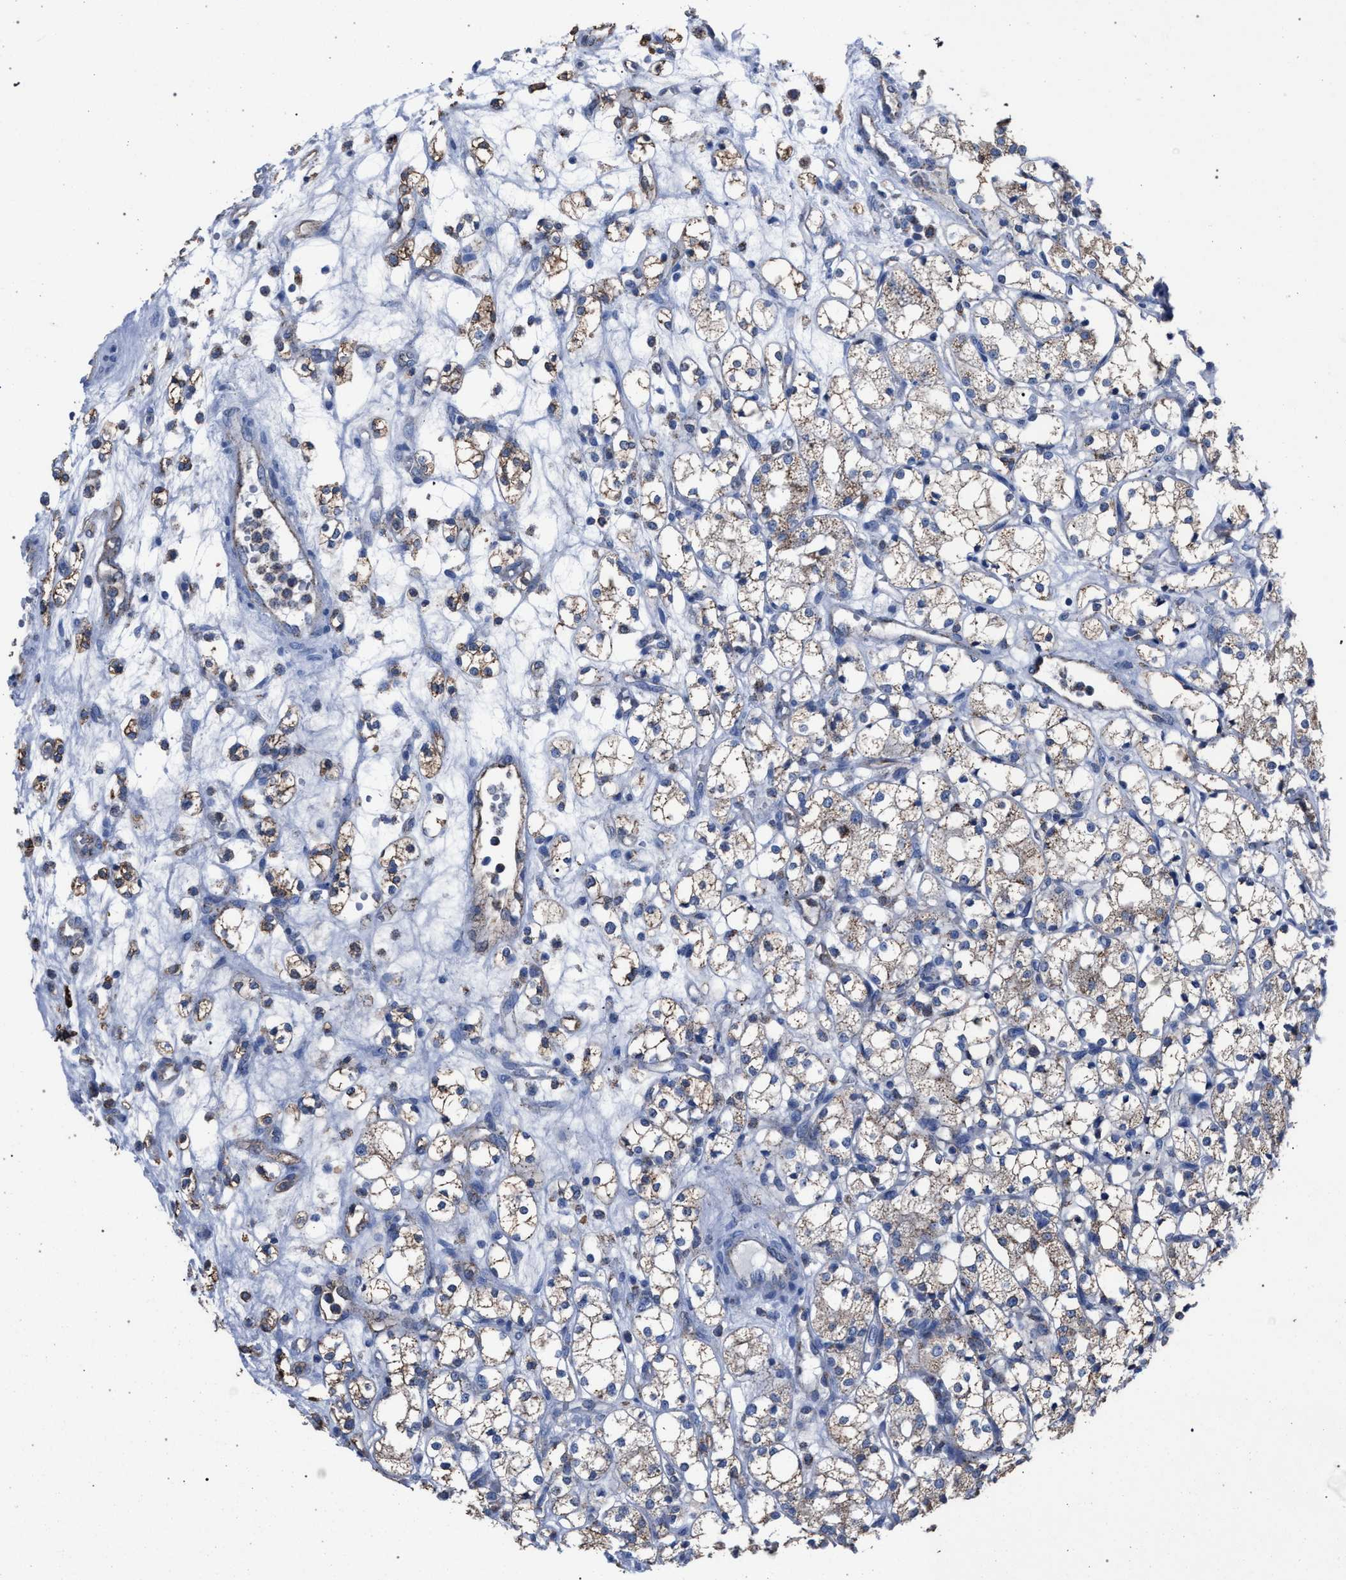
{"staining": {"intensity": "weak", "quantity": "25%-75%", "location": "cytoplasmic/membranous"}, "tissue": "renal cancer", "cell_type": "Tumor cells", "image_type": "cancer", "snomed": [{"axis": "morphology", "description": "Adenocarcinoma, NOS"}, {"axis": "topography", "description": "Kidney"}], "caption": "This is a micrograph of immunohistochemistry (IHC) staining of renal adenocarcinoma, which shows weak staining in the cytoplasmic/membranous of tumor cells.", "gene": "HSD17B4", "patient": {"sex": "male", "age": 77}}